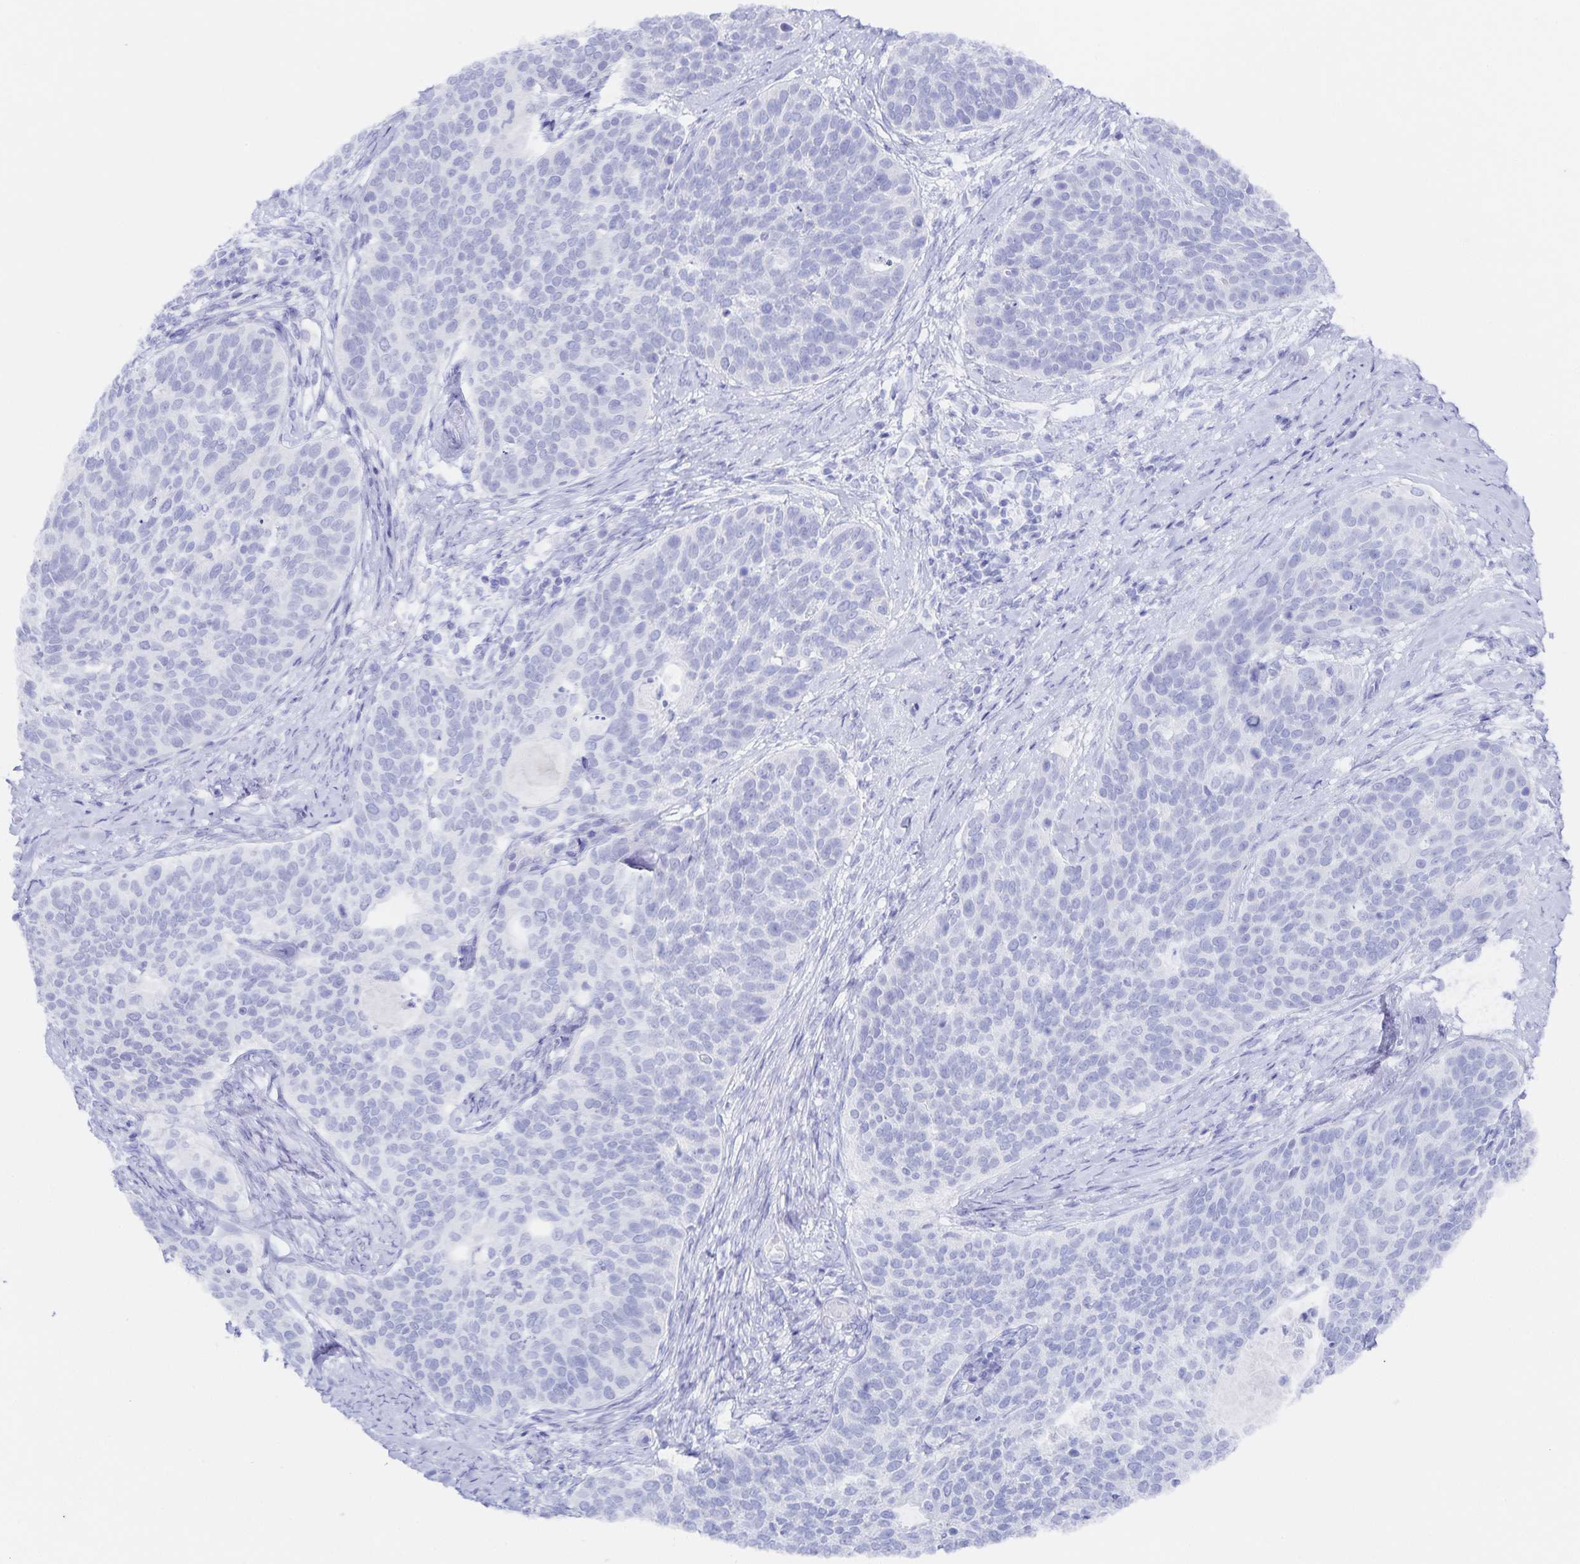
{"staining": {"intensity": "negative", "quantity": "none", "location": "none"}, "tissue": "cervical cancer", "cell_type": "Tumor cells", "image_type": "cancer", "snomed": [{"axis": "morphology", "description": "Squamous cell carcinoma, NOS"}, {"axis": "topography", "description": "Cervix"}], "caption": "Tumor cells show no significant staining in cervical cancer.", "gene": "SNTN", "patient": {"sex": "female", "age": 69}}